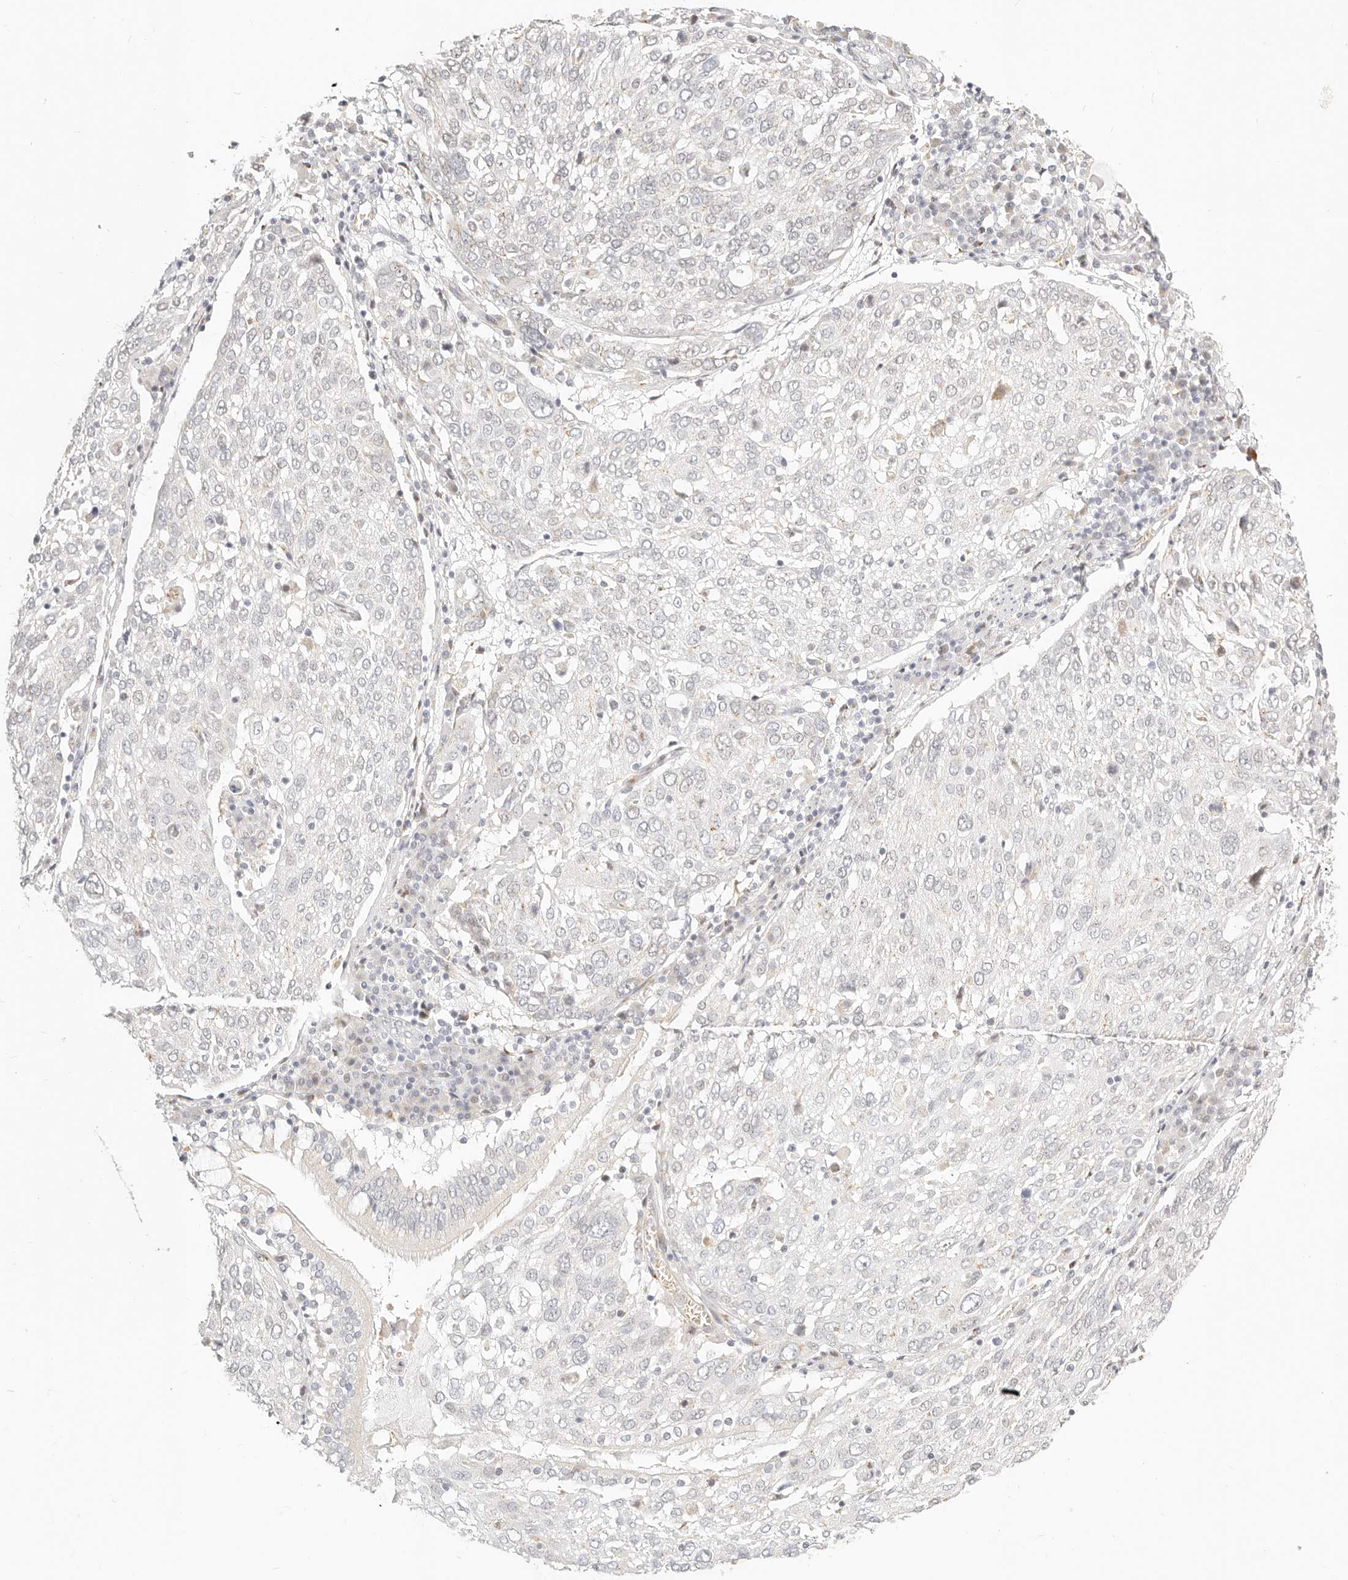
{"staining": {"intensity": "negative", "quantity": "none", "location": "none"}, "tissue": "lung cancer", "cell_type": "Tumor cells", "image_type": "cancer", "snomed": [{"axis": "morphology", "description": "Squamous cell carcinoma, NOS"}, {"axis": "topography", "description": "Lung"}], "caption": "Immunohistochemistry (IHC) photomicrograph of human lung squamous cell carcinoma stained for a protein (brown), which demonstrates no positivity in tumor cells.", "gene": "FAM20B", "patient": {"sex": "male", "age": 65}}